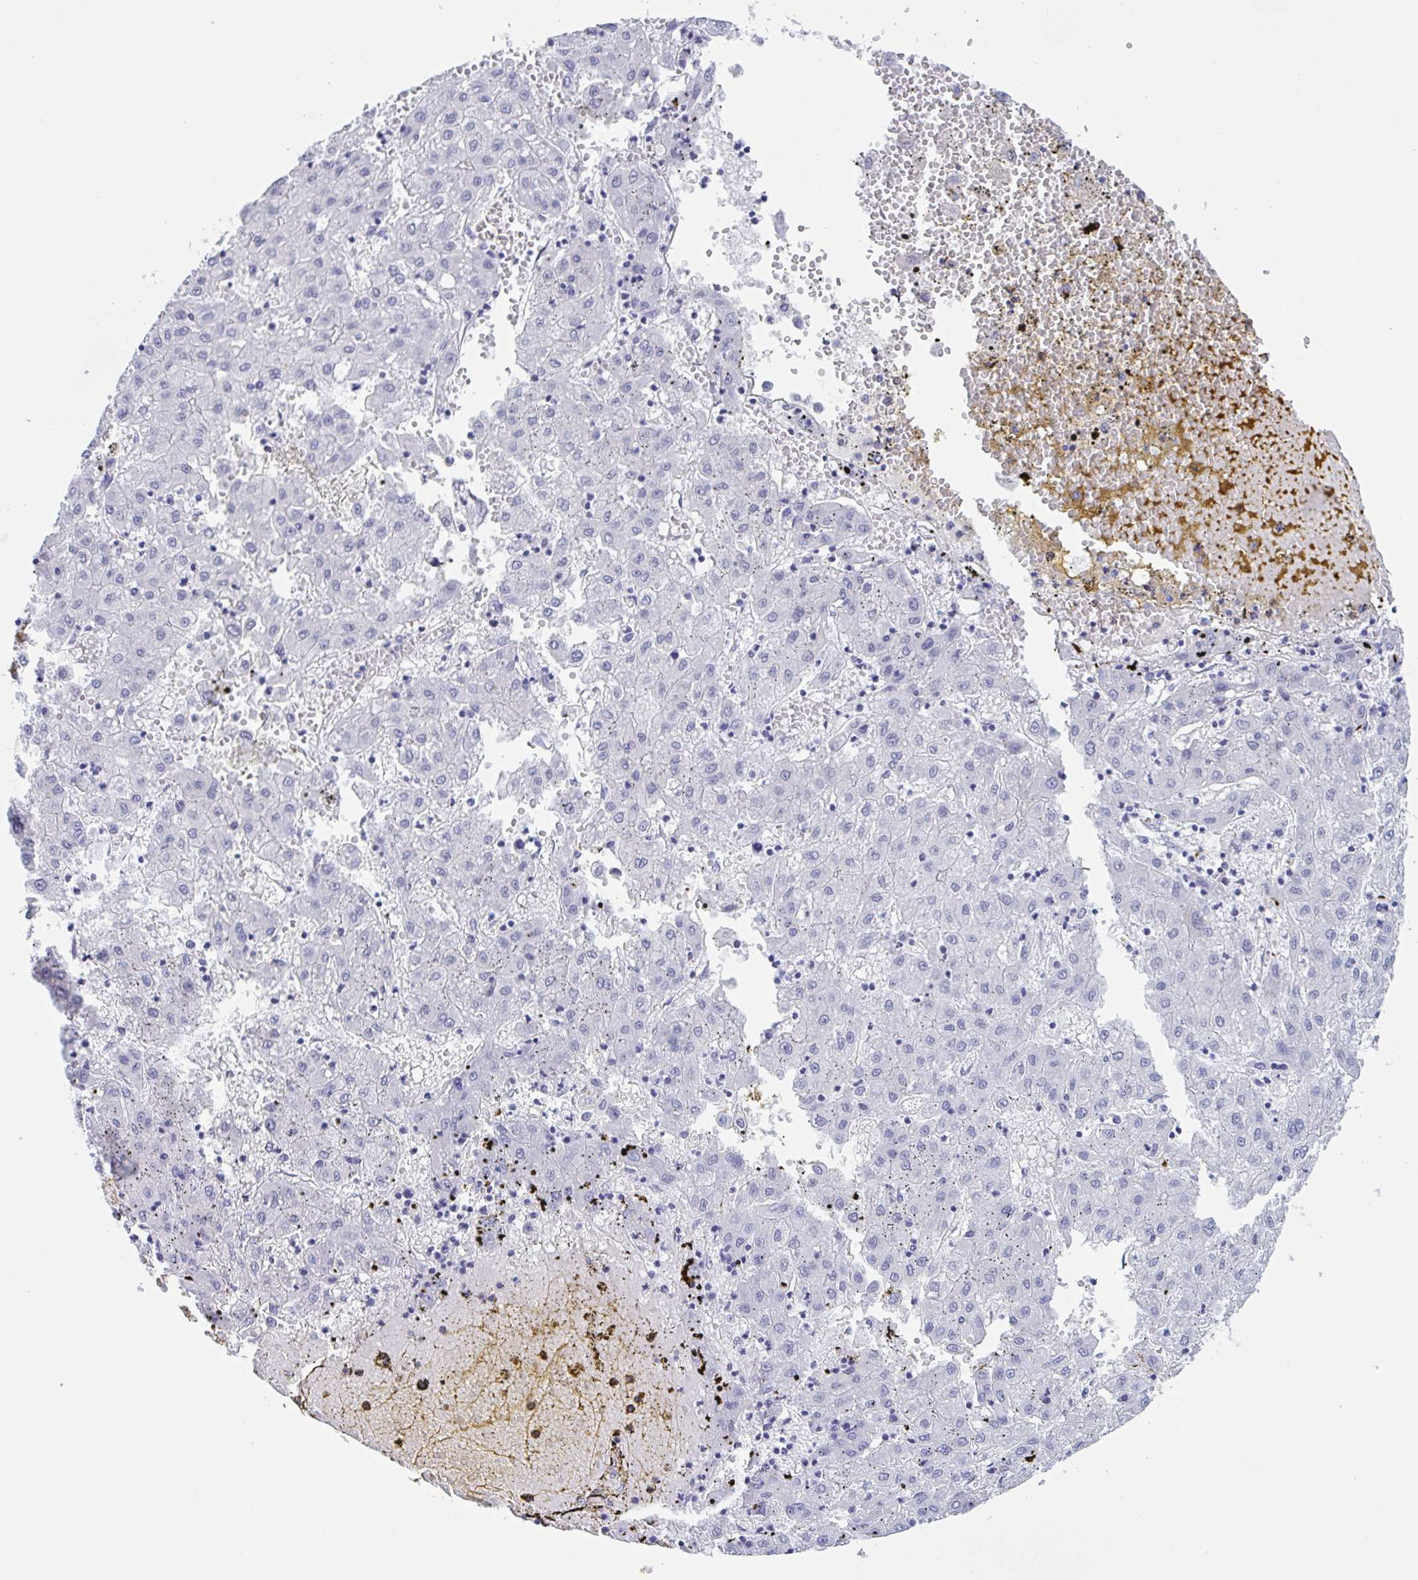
{"staining": {"intensity": "negative", "quantity": "none", "location": "none"}, "tissue": "liver cancer", "cell_type": "Tumor cells", "image_type": "cancer", "snomed": [{"axis": "morphology", "description": "Carcinoma, Hepatocellular, NOS"}, {"axis": "topography", "description": "Liver"}], "caption": "Immunohistochemical staining of human liver cancer shows no significant positivity in tumor cells. Nuclei are stained in blue.", "gene": "CDX4", "patient": {"sex": "male", "age": 72}}